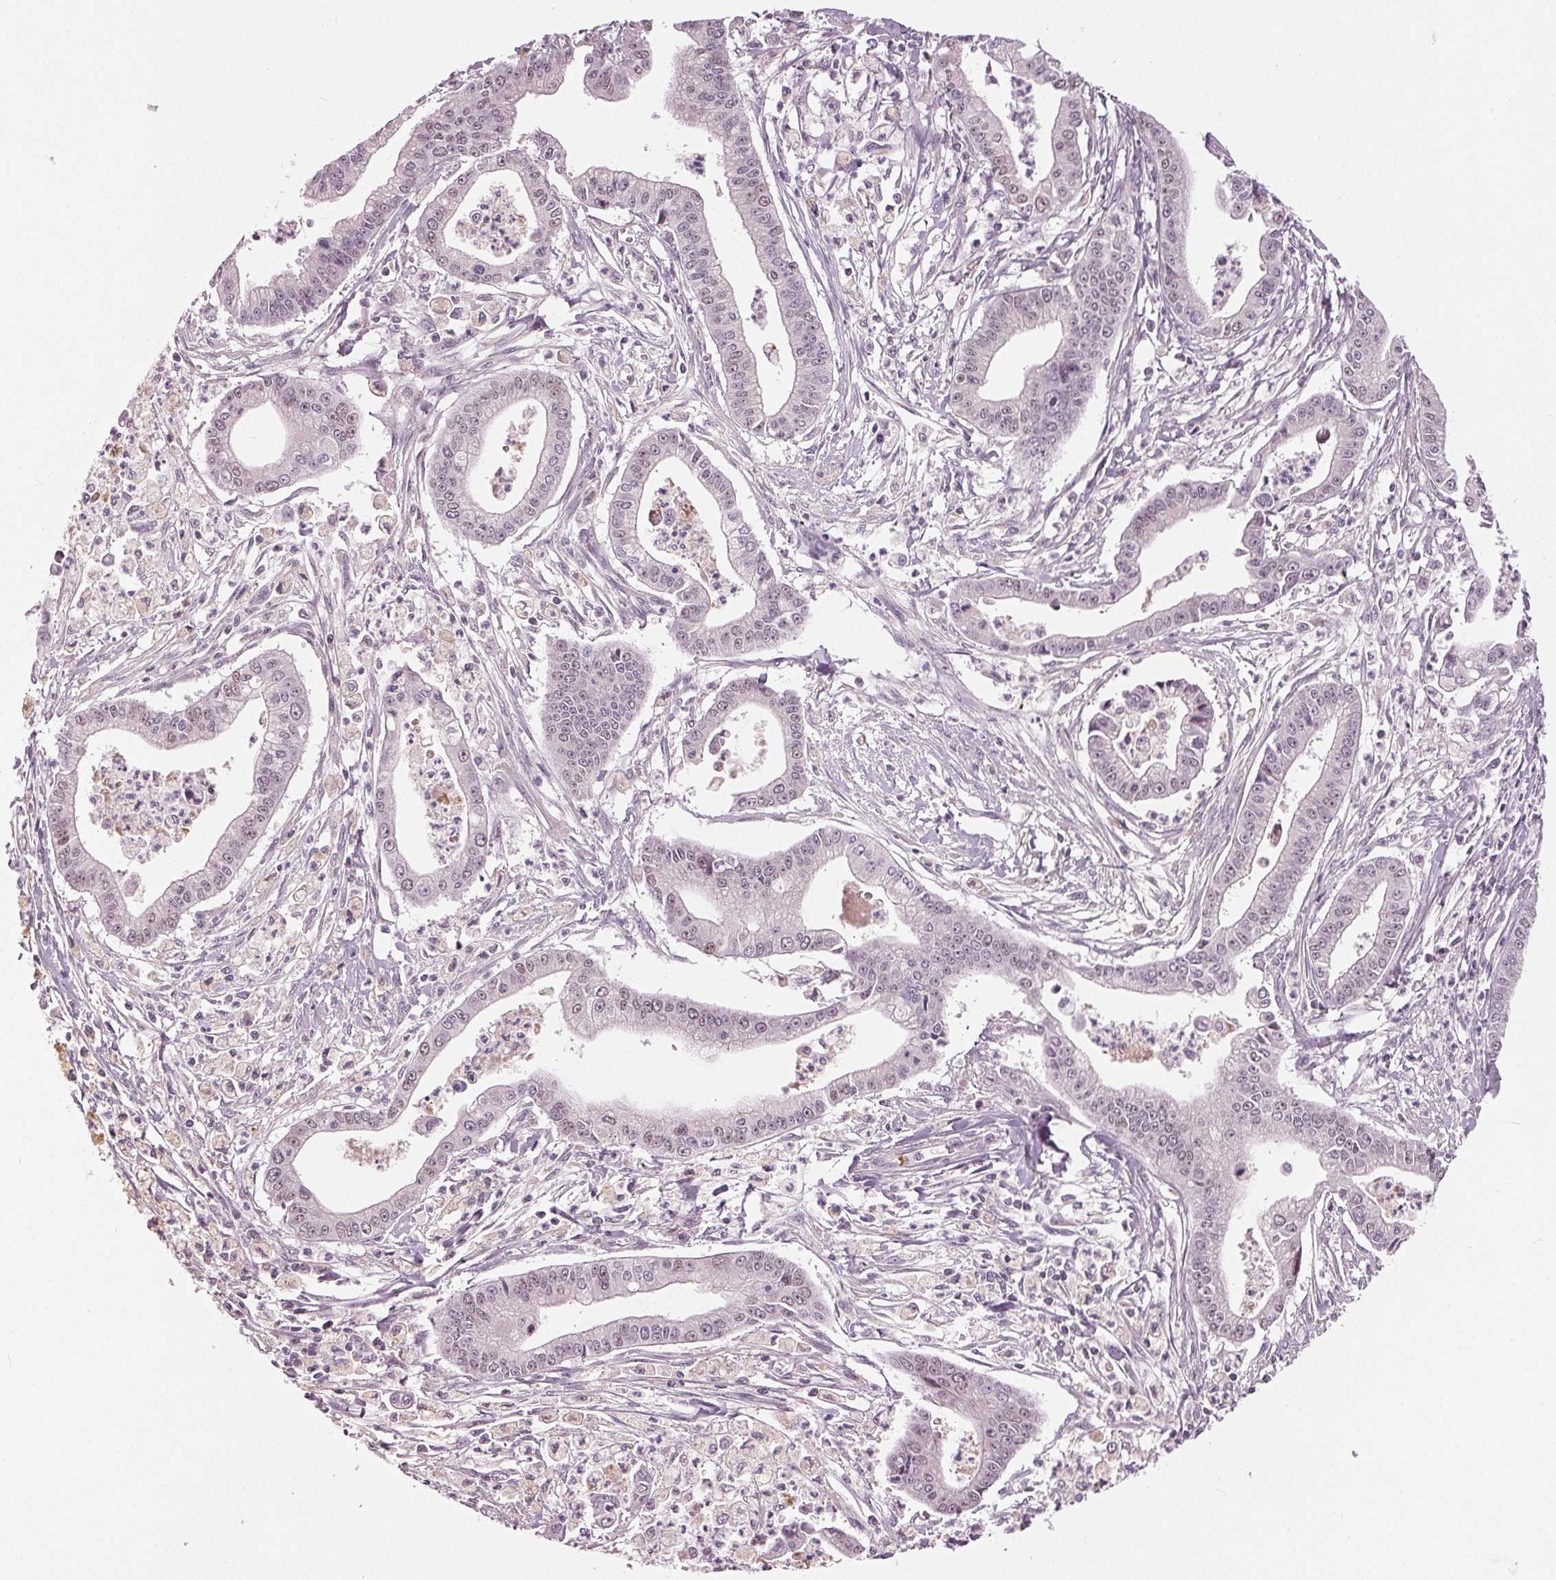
{"staining": {"intensity": "negative", "quantity": "none", "location": "none"}, "tissue": "pancreatic cancer", "cell_type": "Tumor cells", "image_type": "cancer", "snomed": [{"axis": "morphology", "description": "Adenocarcinoma, NOS"}, {"axis": "topography", "description": "Pancreas"}], "caption": "DAB immunohistochemical staining of pancreatic adenocarcinoma demonstrates no significant staining in tumor cells.", "gene": "ZNF605", "patient": {"sex": "female", "age": 65}}